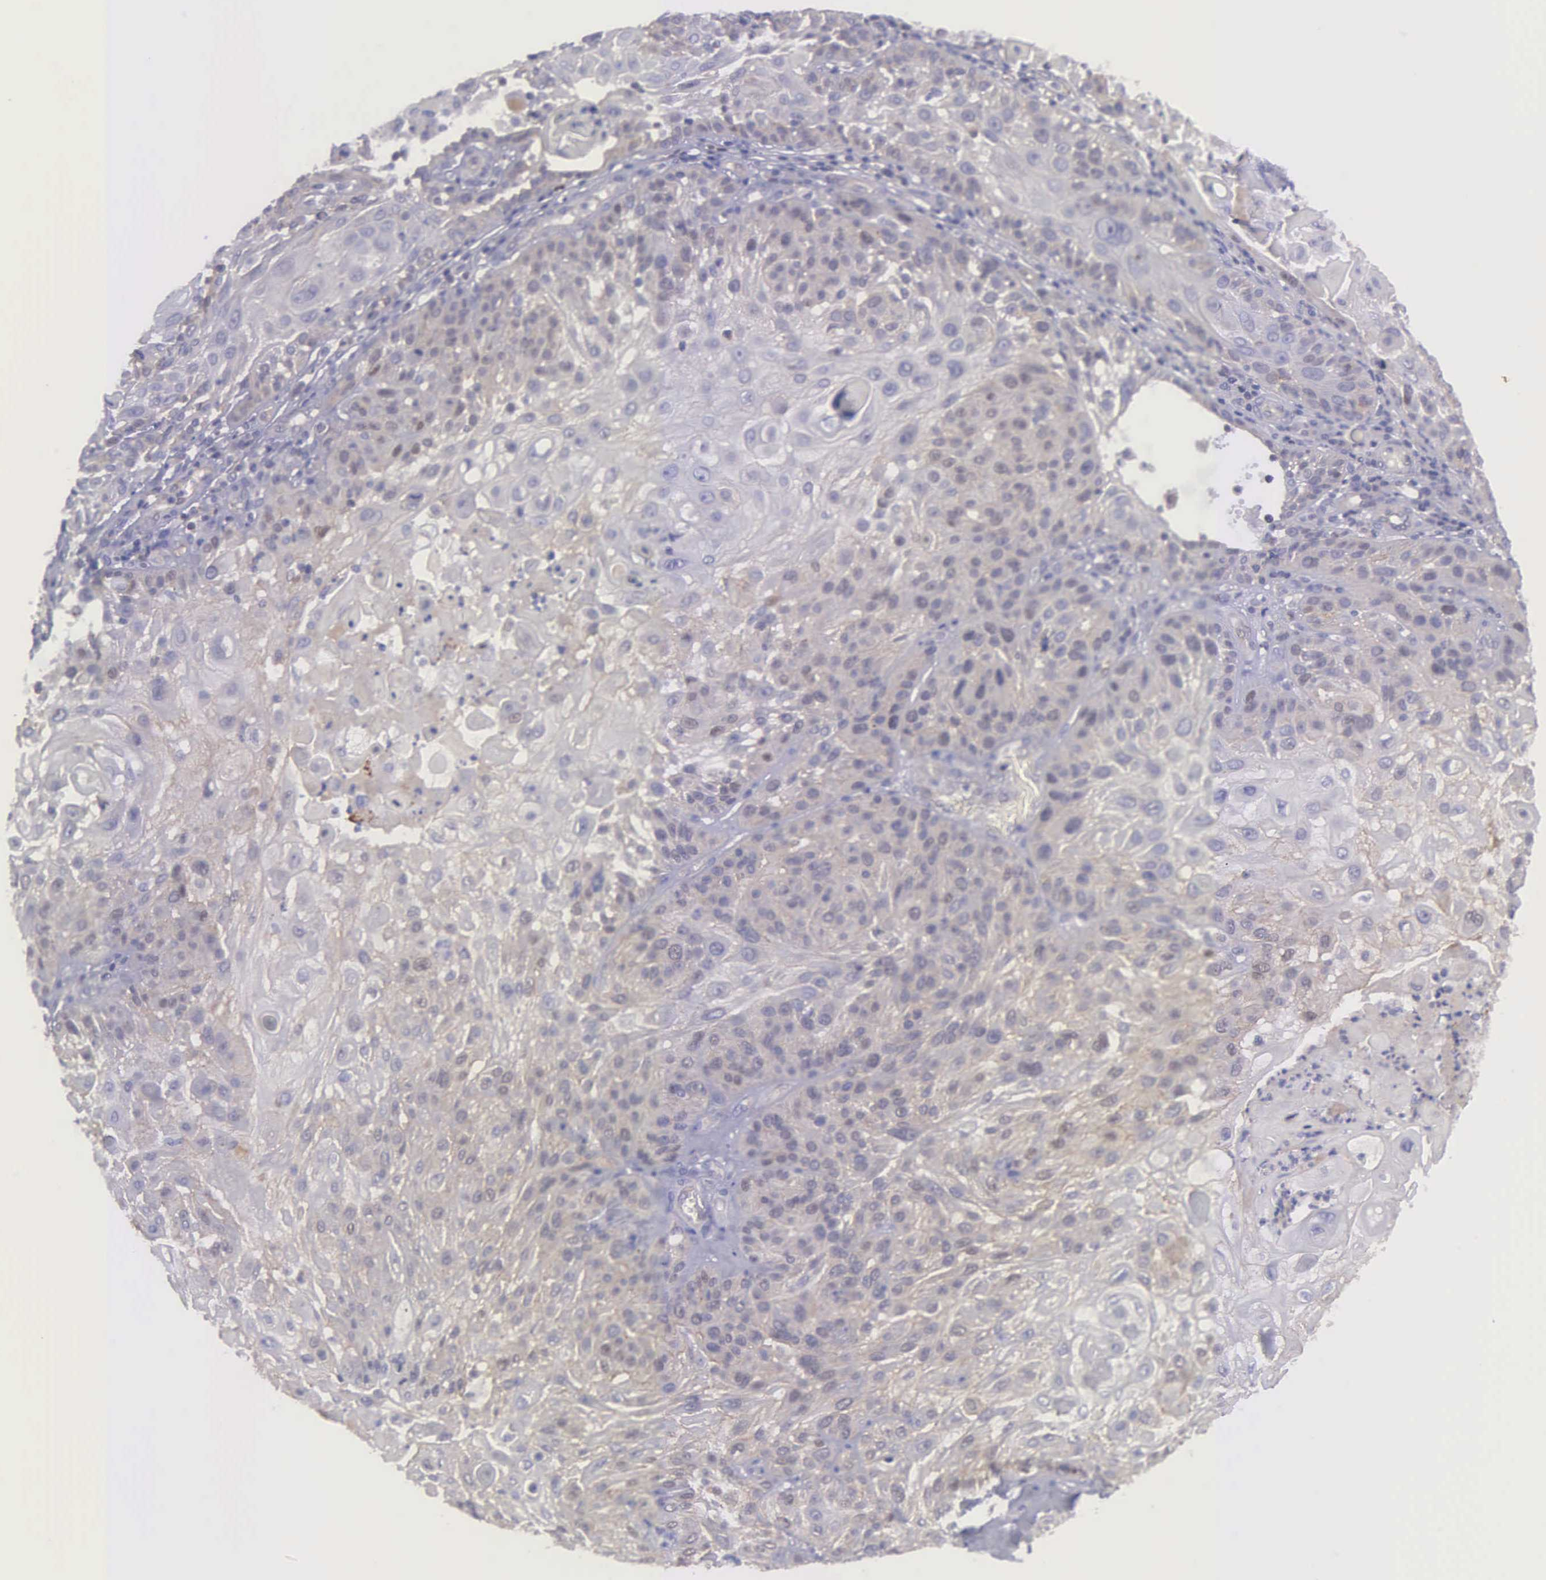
{"staining": {"intensity": "negative", "quantity": "none", "location": "none"}, "tissue": "skin cancer", "cell_type": "Tumor cells", "image_type": "cancer", "snomed": [{"axis": "morphology", "description": "Squamous cell carcinoma, NOS"}, {"axis": "topography", "description": "Skin"}], "caption": "This micrograph is of skin cancer (squamous cell carcinoma) stained with immunohistochemistry (IHC) to label a protein in brown with the nuclei are counter-stained blue. There is no staining in tumor cells.", "gene": "MICAL3", "patient": {"sex": "female", "age": 89}}